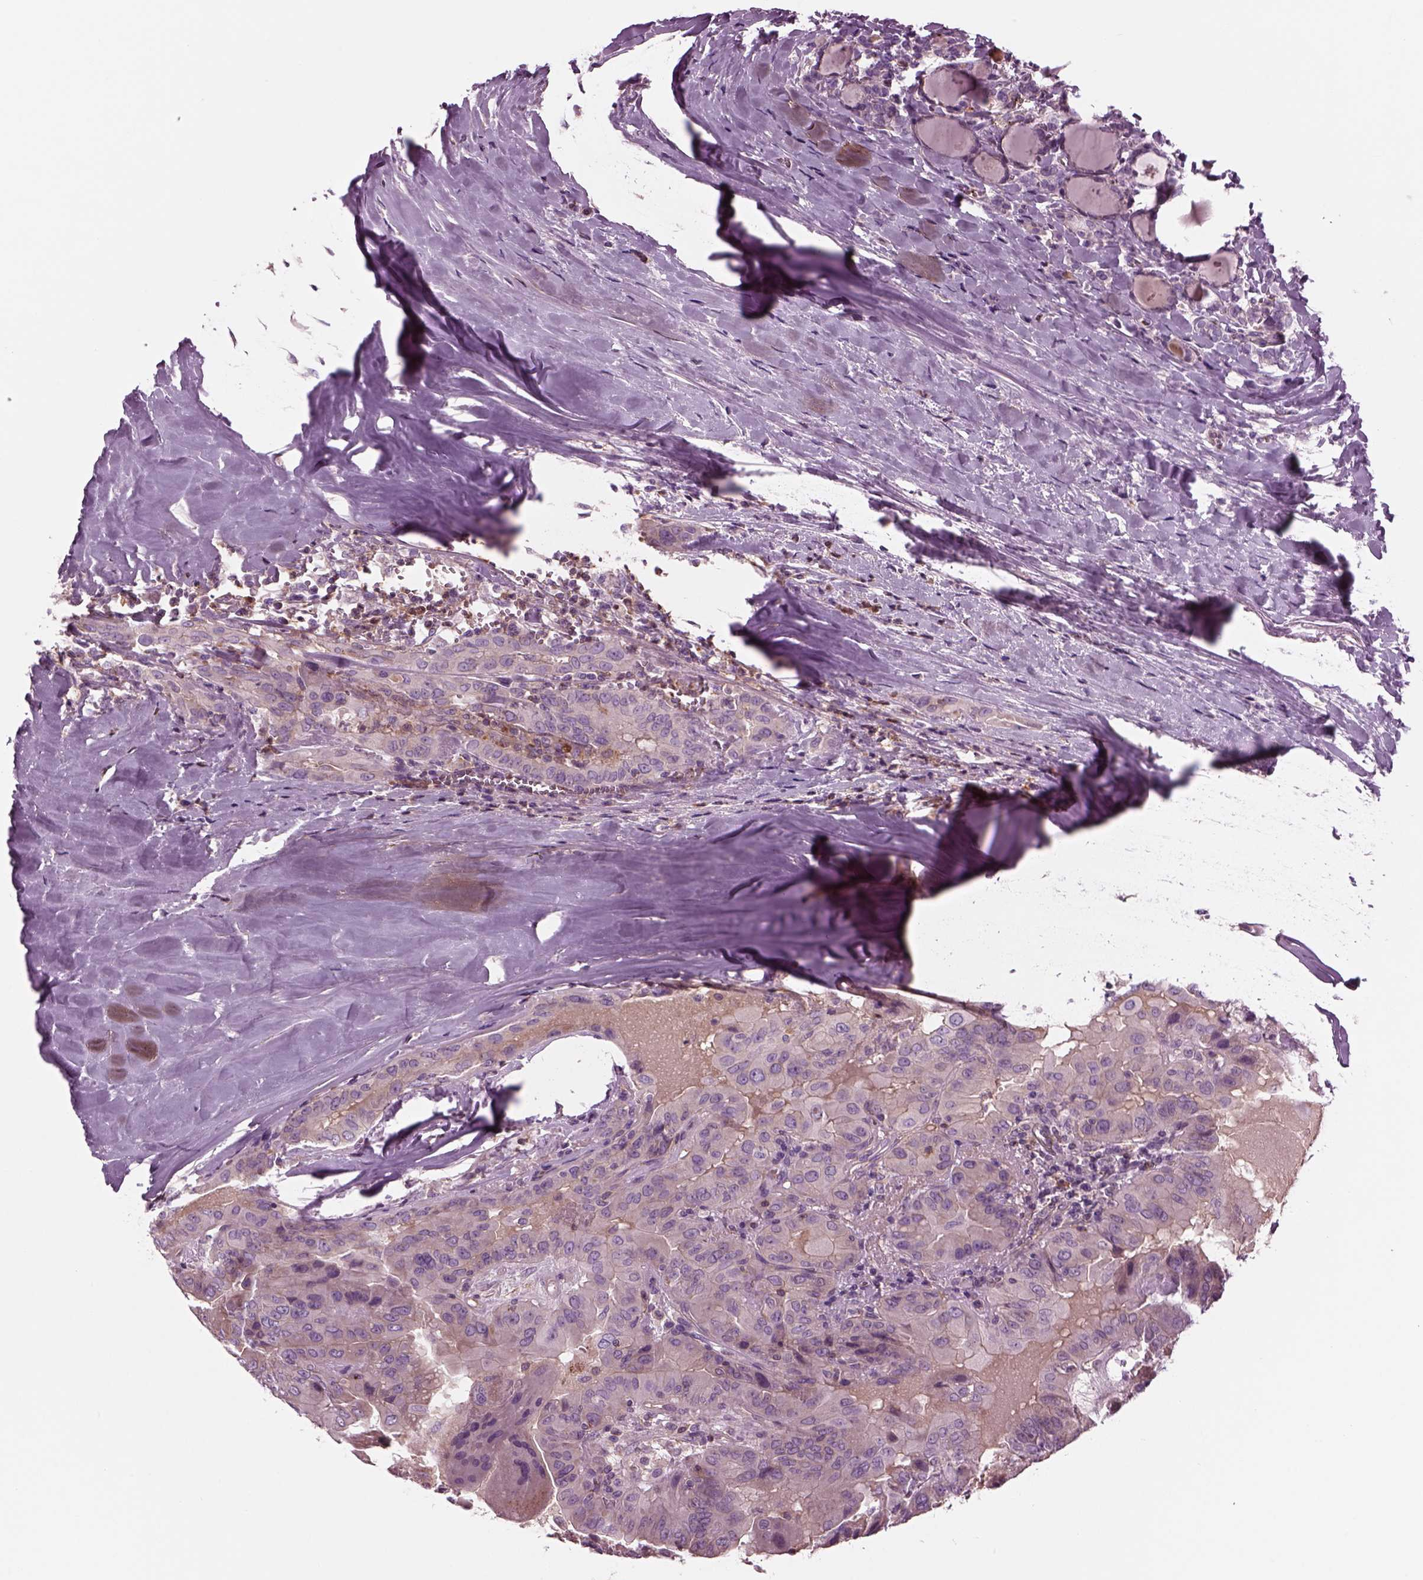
{"staining": {"intensity": "weak", "quantity": ">75%", "location": "cytoplasmic/membranous"}, "tissue": "thyroid cancer", "cell_type": "Tumor cells", "image_type": "cancer", "snomed": [{"axis": "morphology", "description": "Papillary adenocarcinoma, NOS"}, {"axis": "topography", "description": "Thyroid gland"}], "caption": "A histopathology image of human thyroid cancer (papillary adenocarcinoma) stained for a protein displays weak cytoplasmic/membranous brown staining in tumor cells.", "gene": "SLC2A3", "patient": {"sex": "female", "age": 37}}